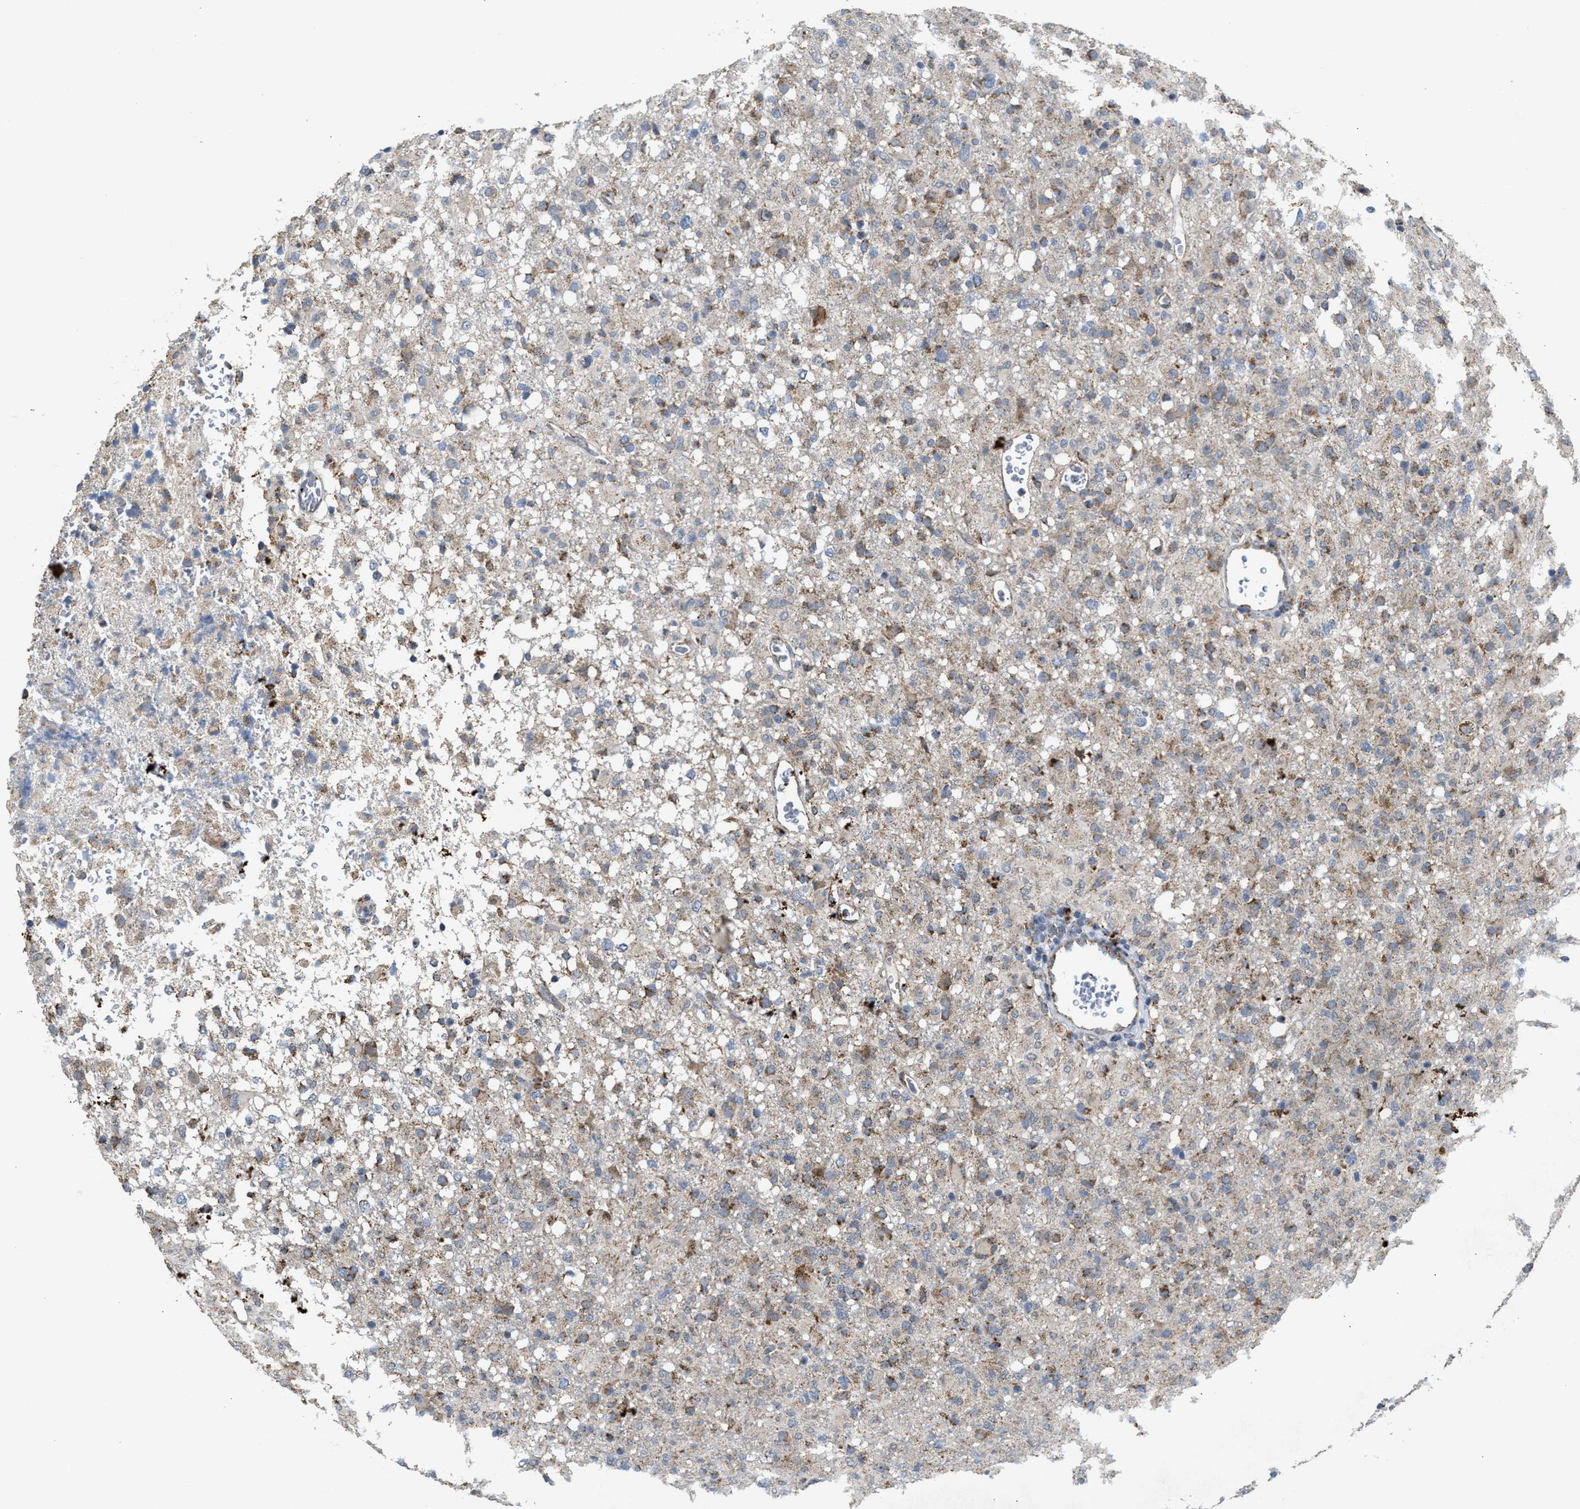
{"staining": {"intensity": "moderate", "quantity": "25%-75%", "location": "cytoplasmic/membranous"}, "tissue": "glioma", "cell_type": "Tumor cells", "image_type": "cancer", "snomed": [{"axis": "morphology", "description": "Glioma, malignant, High grade"}, {"axis": "topography", "description": "Brain"}], "caption": "Moderate cytoplasmic/membranous expression for a protein is present in approximately 25%-75% of tumor cells of high-grade glioma (malignant) using immunohistochemistry (IHC).", "gene": "TACO1", "patient": {"sex": "female", "age": 57}}